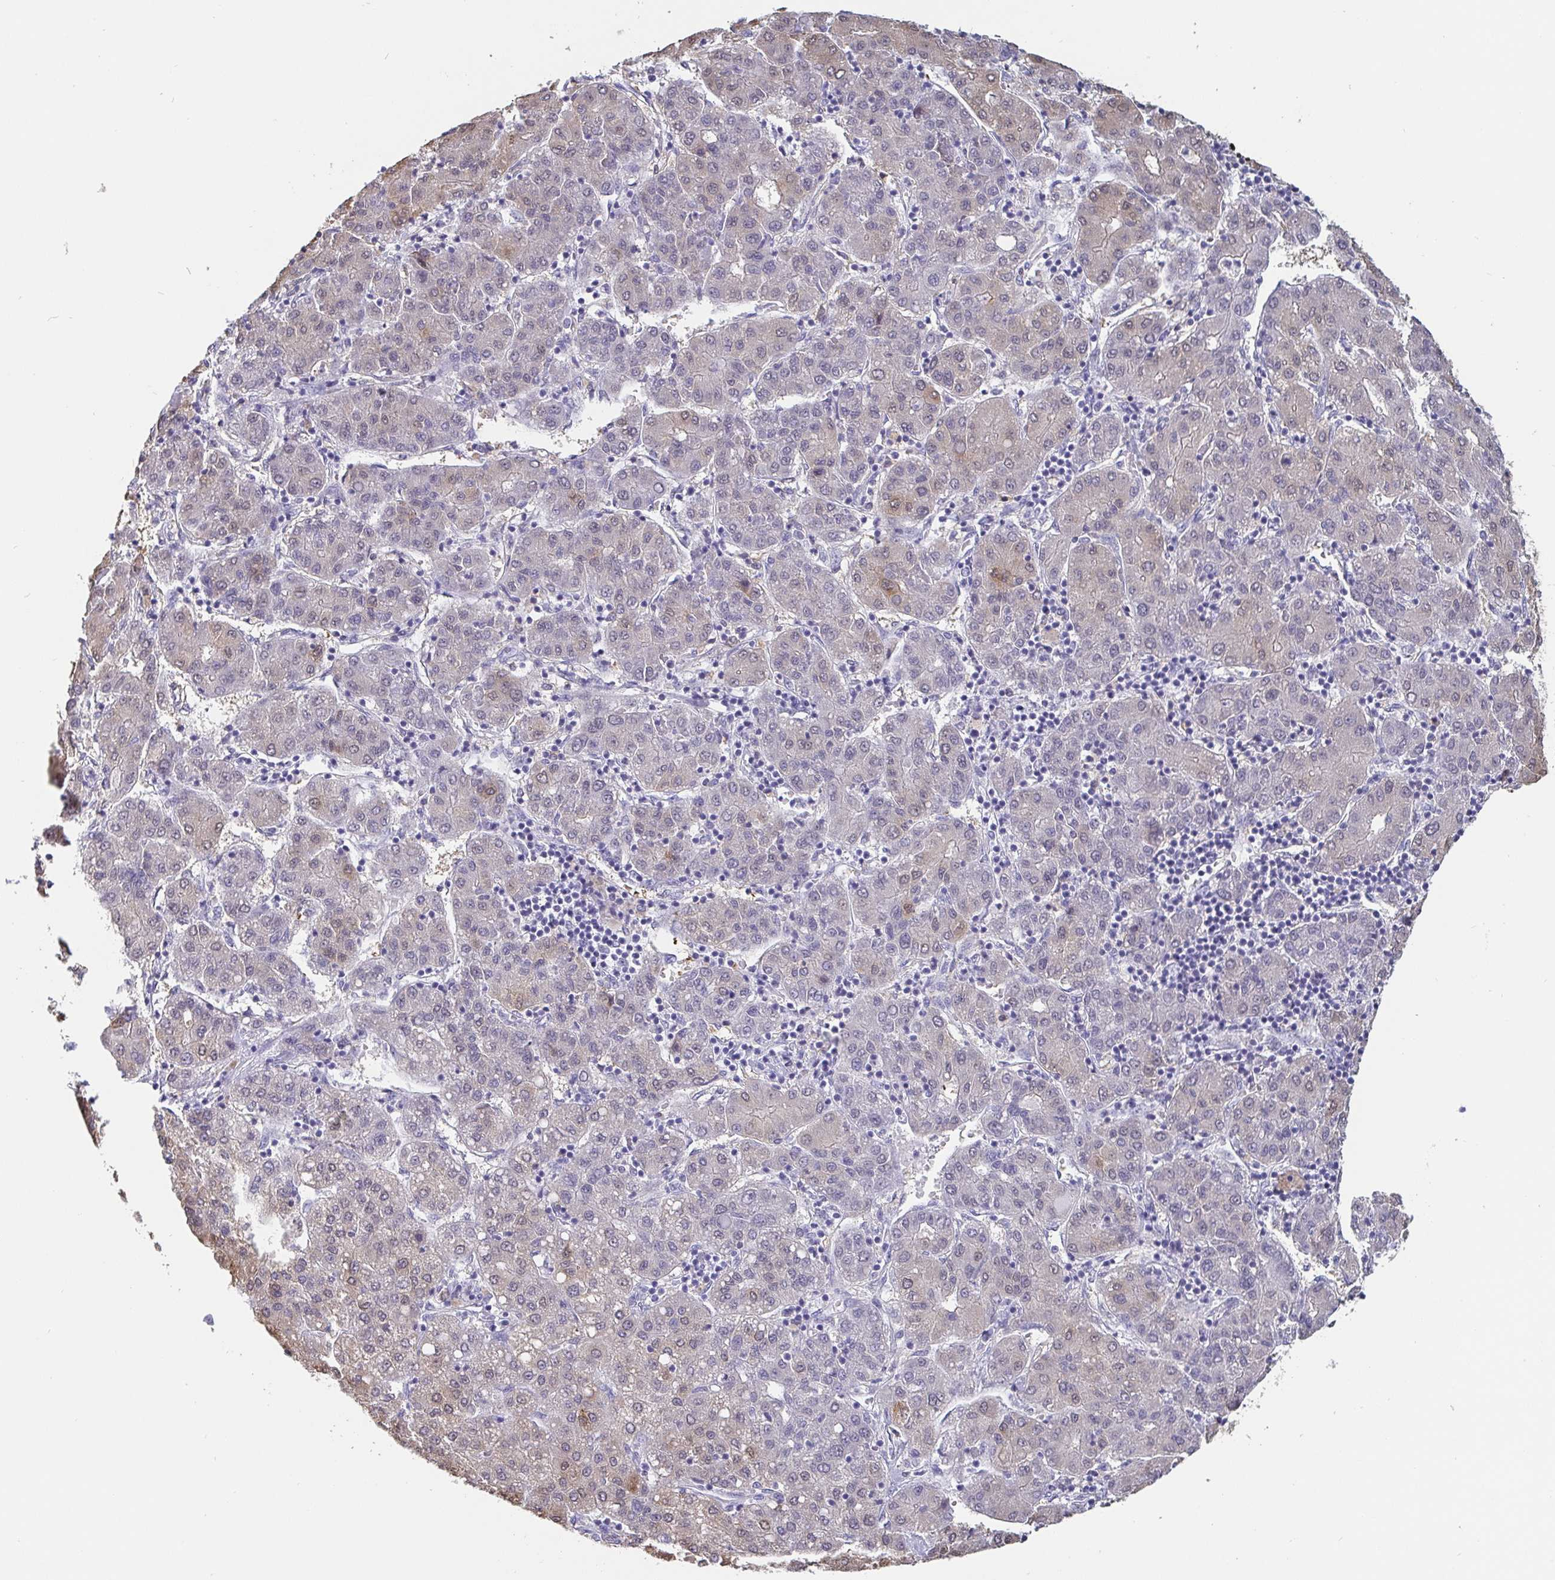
{"staining": {"intensity": "weak", "quantity": "<25%", "location": "nuclear"}, "tissue": "liver cancer", "cell_type": "Tumor cells", "image_type": "cancer", "snomed": [{"axis": "morphology", "description": "Carcinoma, Hepatocellular, NOS"}, {"axis": "topography", "description": "Liver"}], "caption": "Hepatocellular carcinoma (liver) was stained to show a protein in brown. There is no significant positivity in tumor cells.", "gene": "IDH1", "patient": {"sex": "male", "age": 65}}